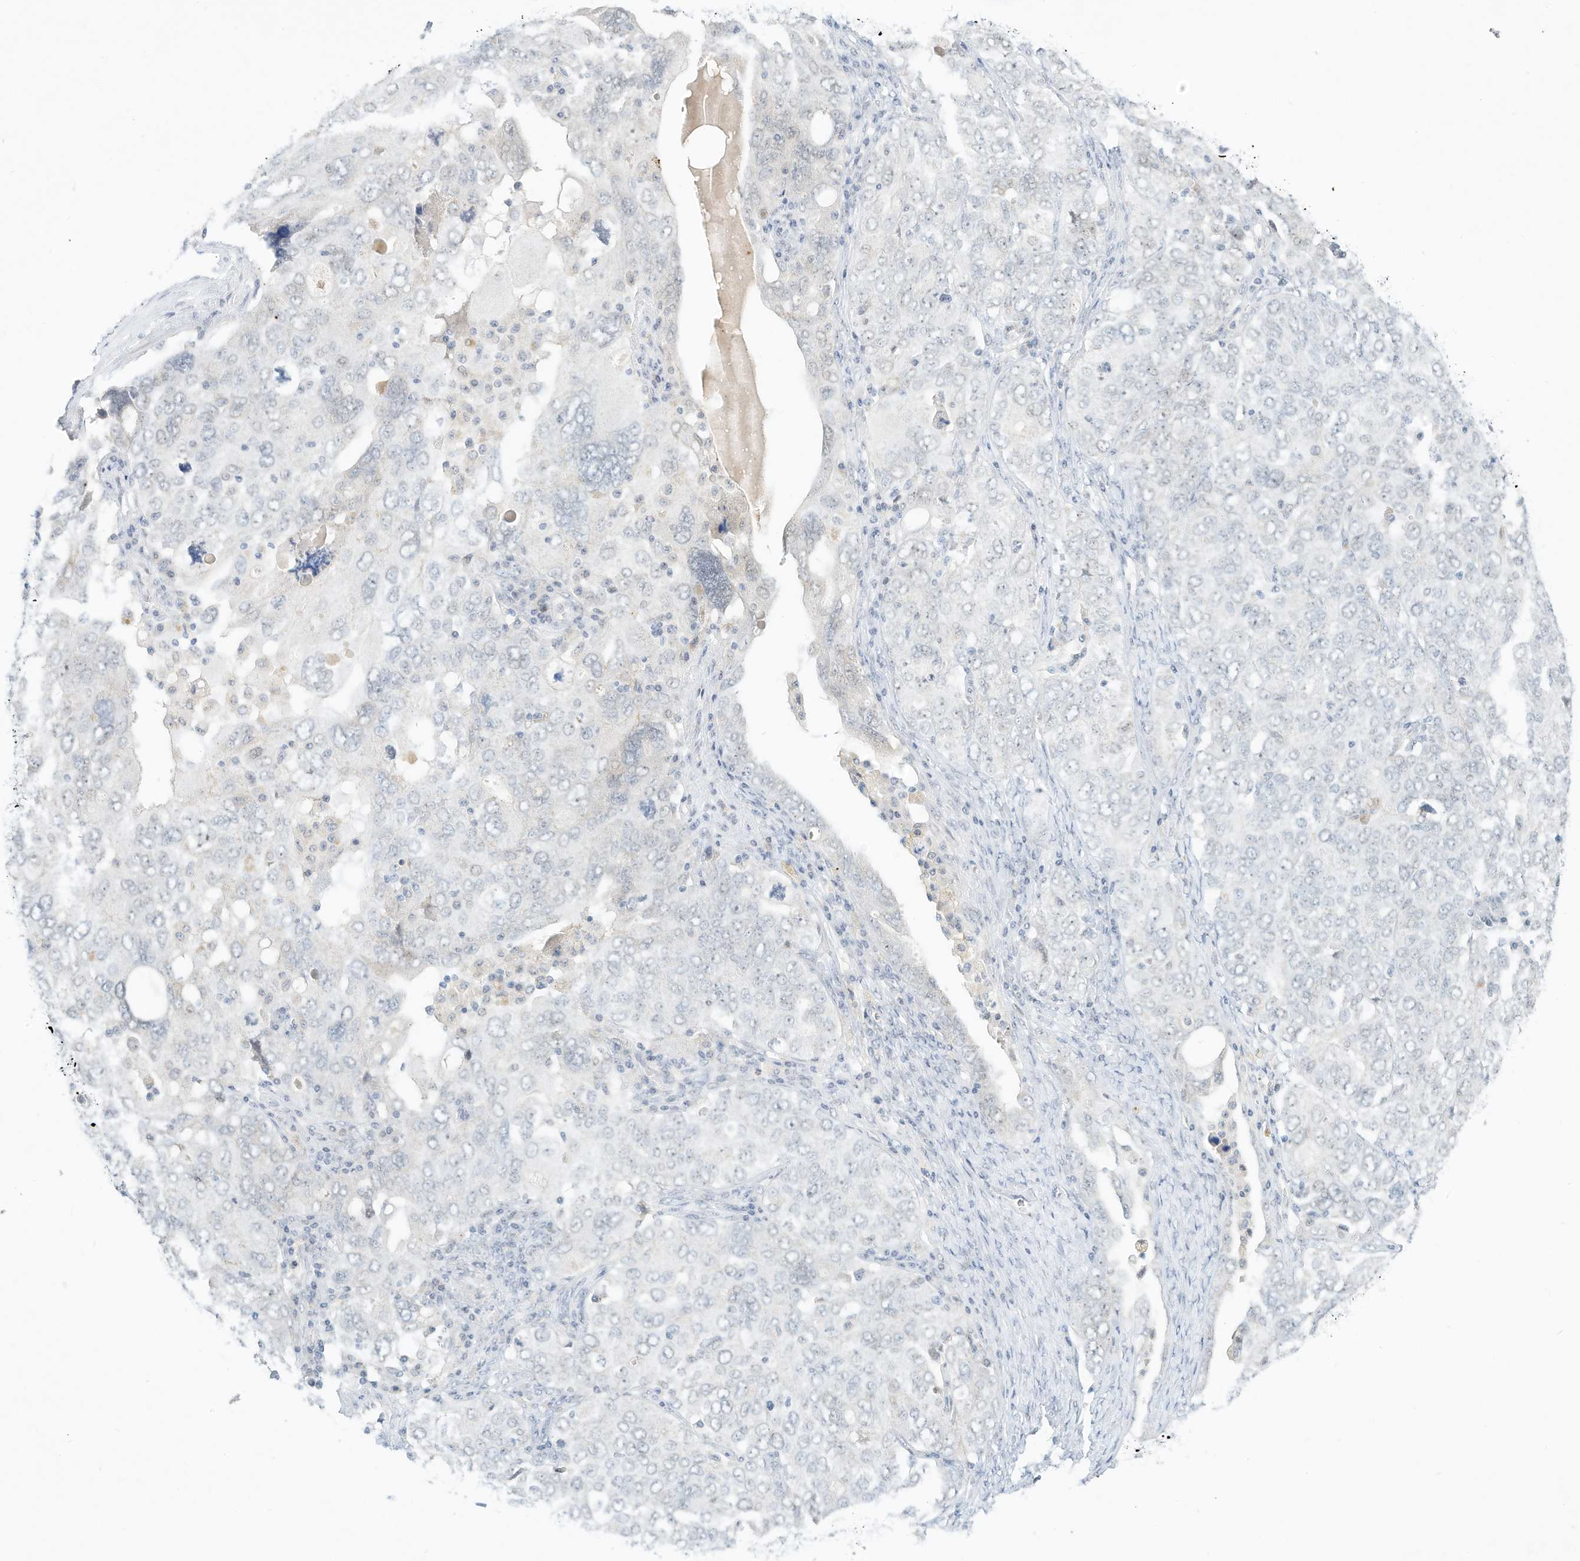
{"staining": {"intensity": "negative", "quantity": "none", "location": "none"}, "tissue": "ovarian cancer", "cell_type": "Tumor cells", "image_type": "cancer", "snomed": [{"axis": "morphology", "description": "Carcinoma, endometroid"}, {"axis": "topography", "description": "Ovary"}], "caption": "High magnification brightfield microscopy of ovarian cancer stained with DAB (brown) and counterstained with hematoxylin (blue): tumor cells show no significant positivity. Nuclei are stained in blue.", "gene": "PAK6", "patient": {"sex": "female", "age": 62}}